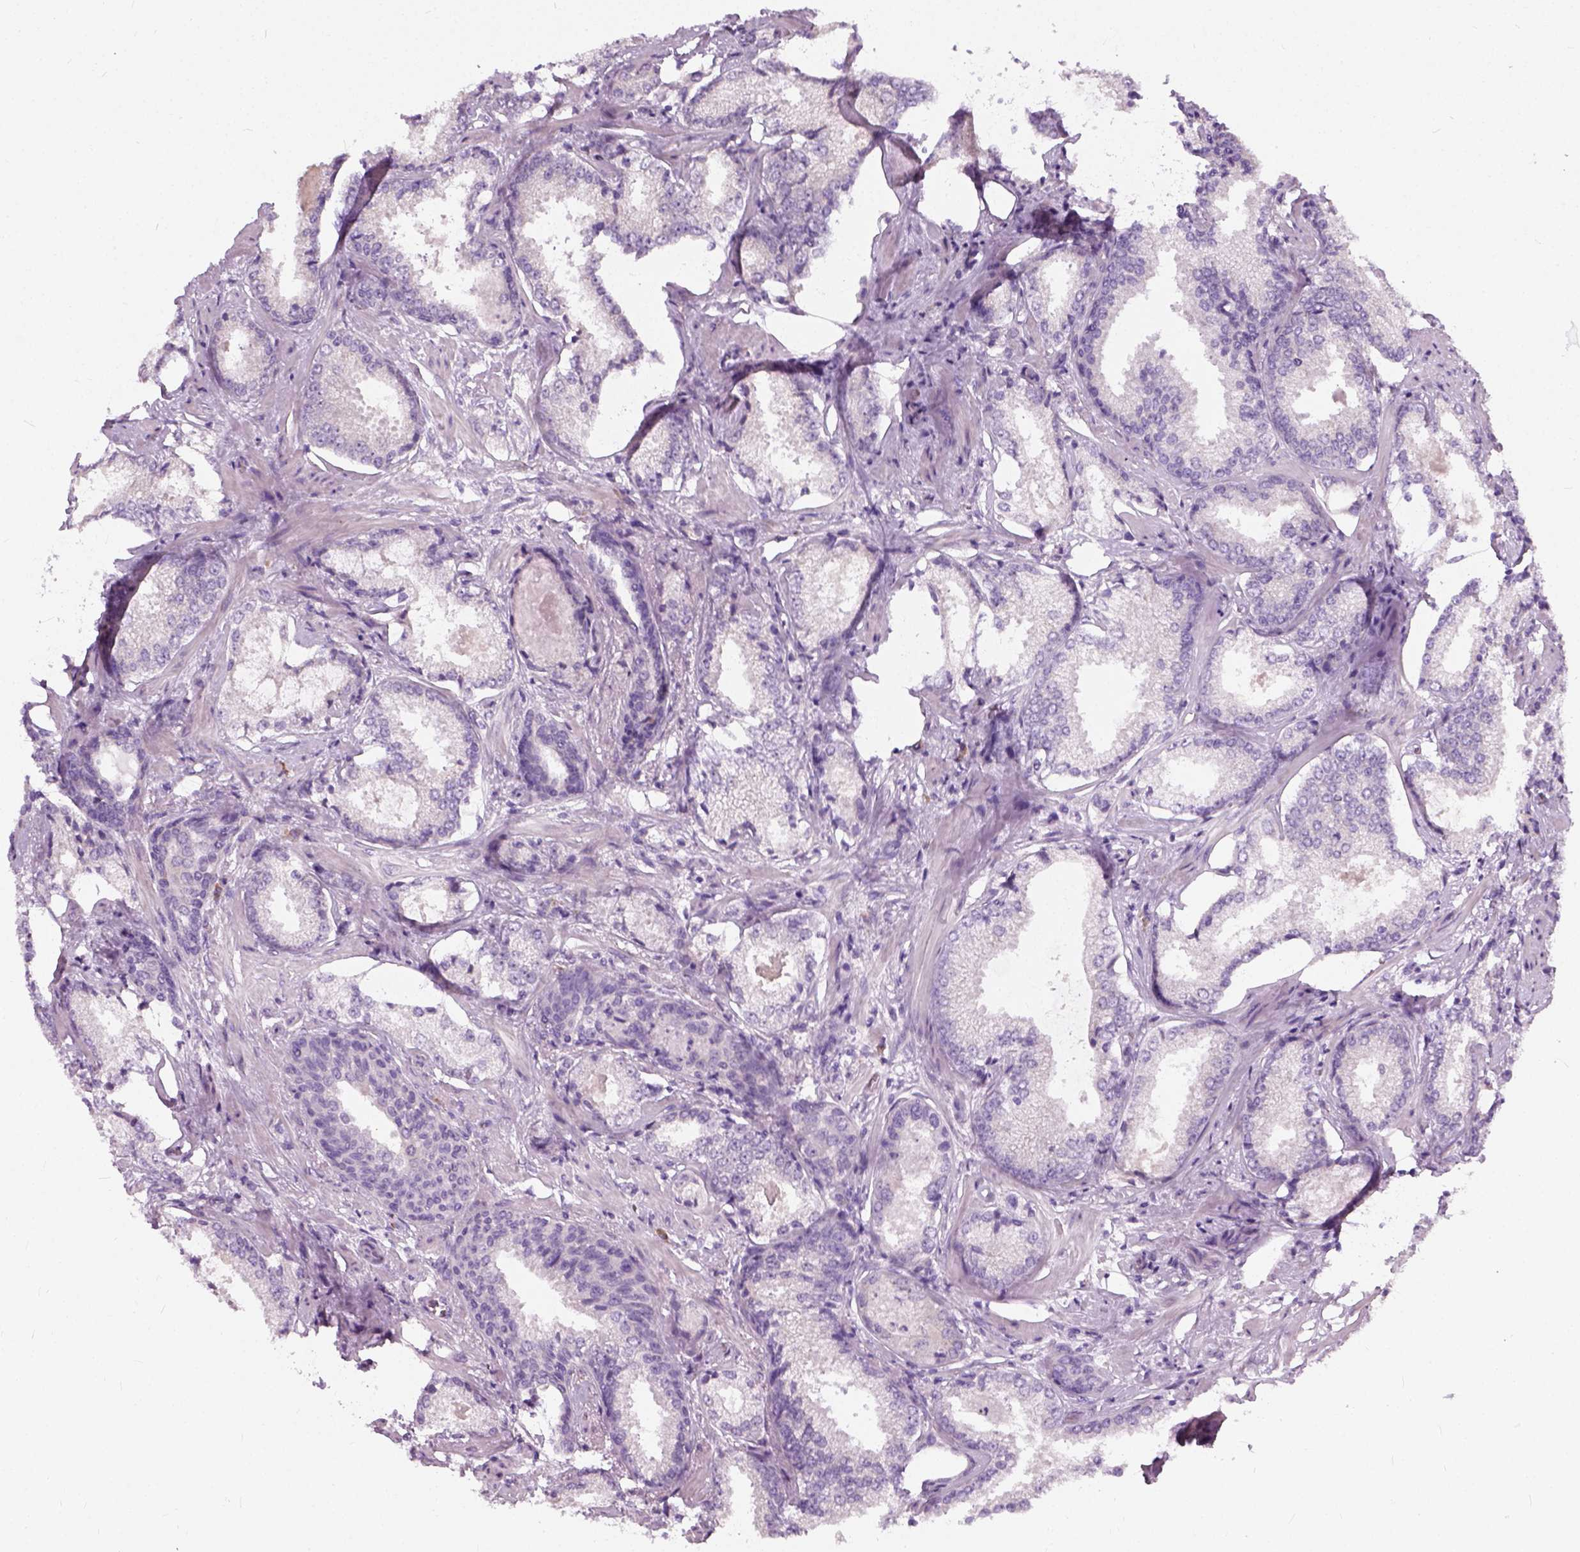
{"staining": {"intensity": "negative", "quantity": "none", "location": "none"}, "tissue": "prostate cancer", "cell_type": "Tumor cells", "image_type": "cancer", "snomed": [{"axis": "morphology", "description": "Adenocarcinoma, Low grade"}, {"axis": "topography", "description": "Prostate"}], "caption": "The immunohistochemistry histopathology image has no significant positivity in tumor cells of adenocarcinoma (low-grade) (prostate) tissue.", "gene": "TRIM72", "patient": {"sex": "male", "age": 56}}